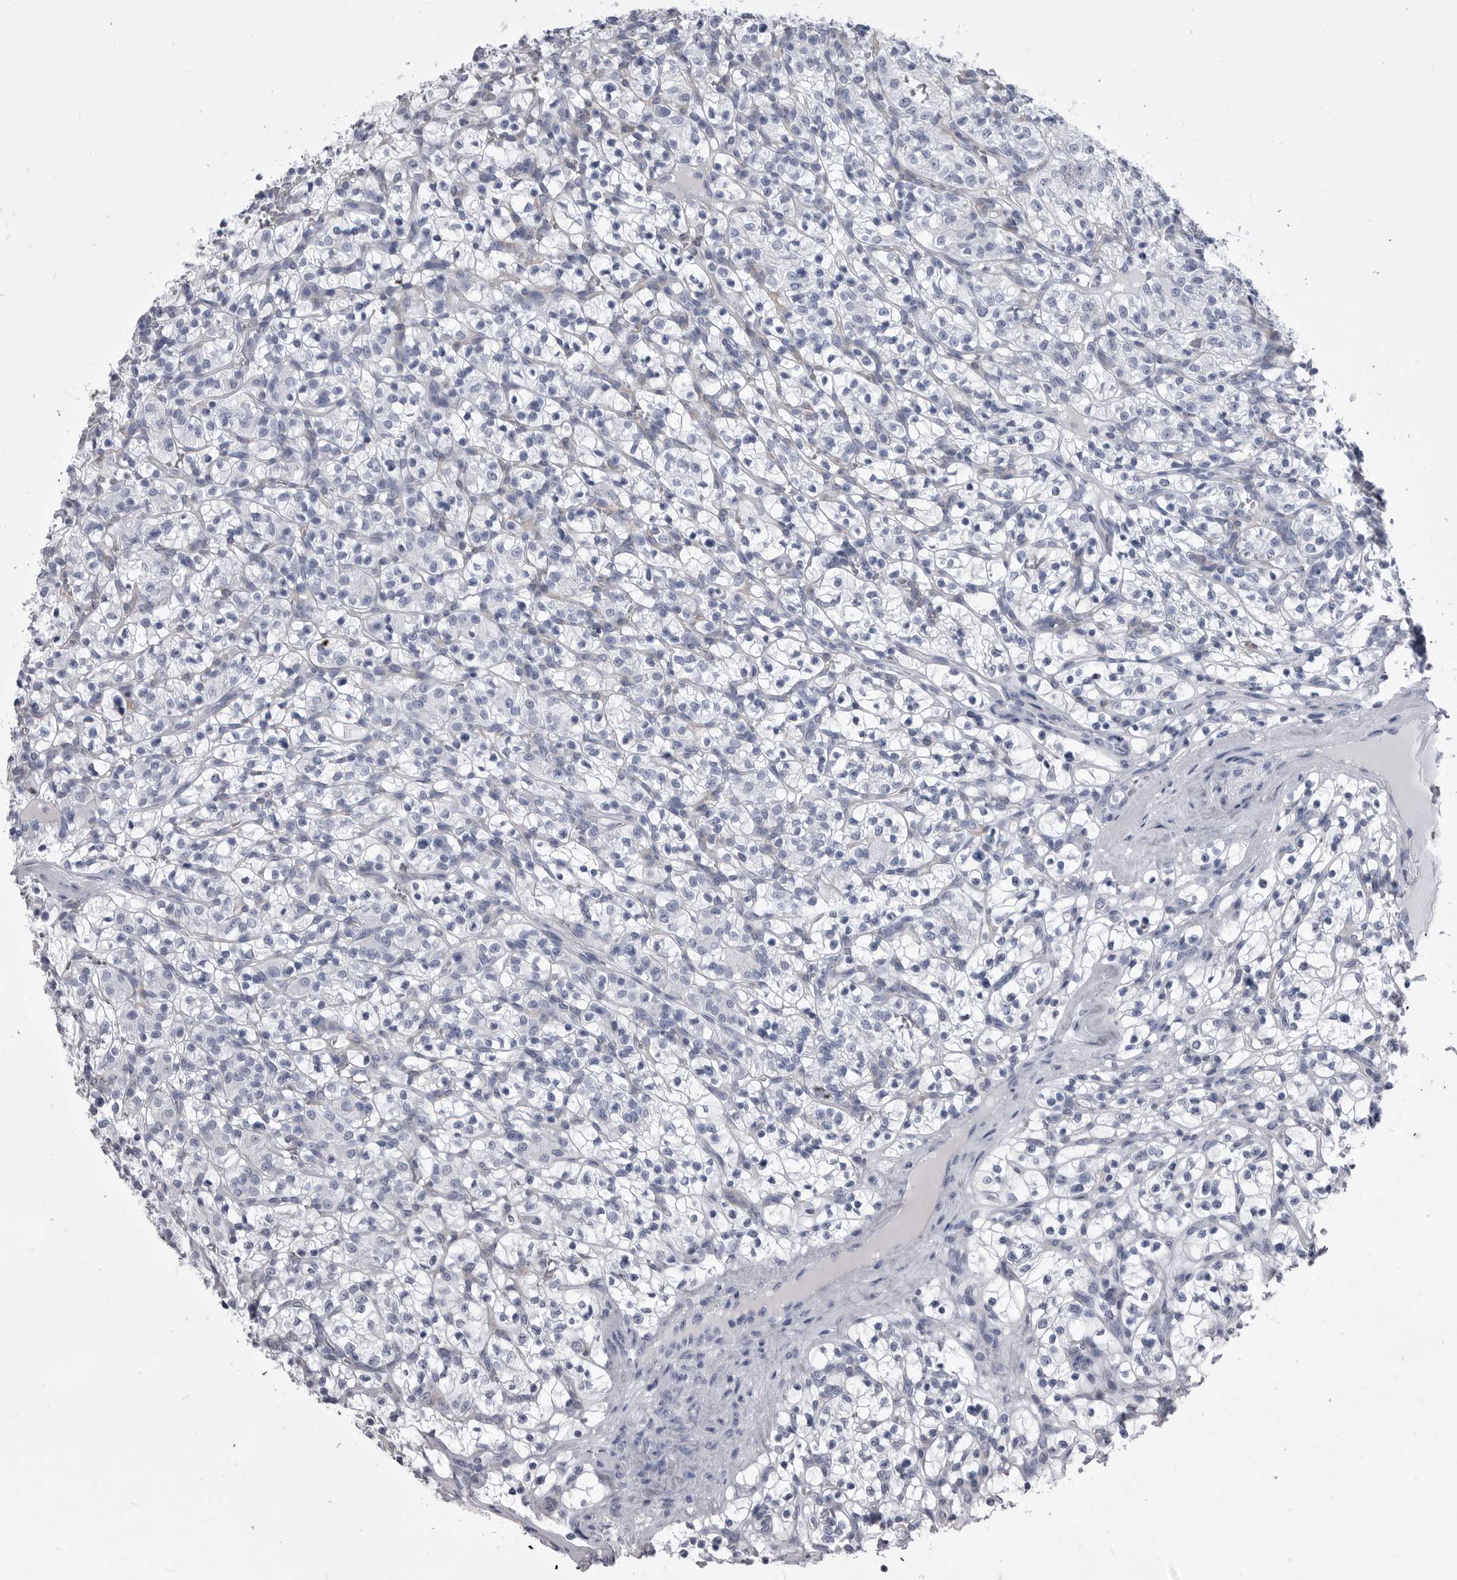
{"staining": {"intensity": "negative", "quantity": "none", "location": "none"}, "tissue": "renal cancer", "cell_type": "Tumor cells", "image_type": "cancer", "snomed": [{"axis": "morphology", "description": "Adenocarcinoma, NOS"}, {"axis": "topography", "description": "Kidney"}], "caption": "Tumor cells show no significant protein expression in renal cancer (adenocarcinoma).", "gene": "ANK2", "patient": {"sex": "female", "age": 57}}